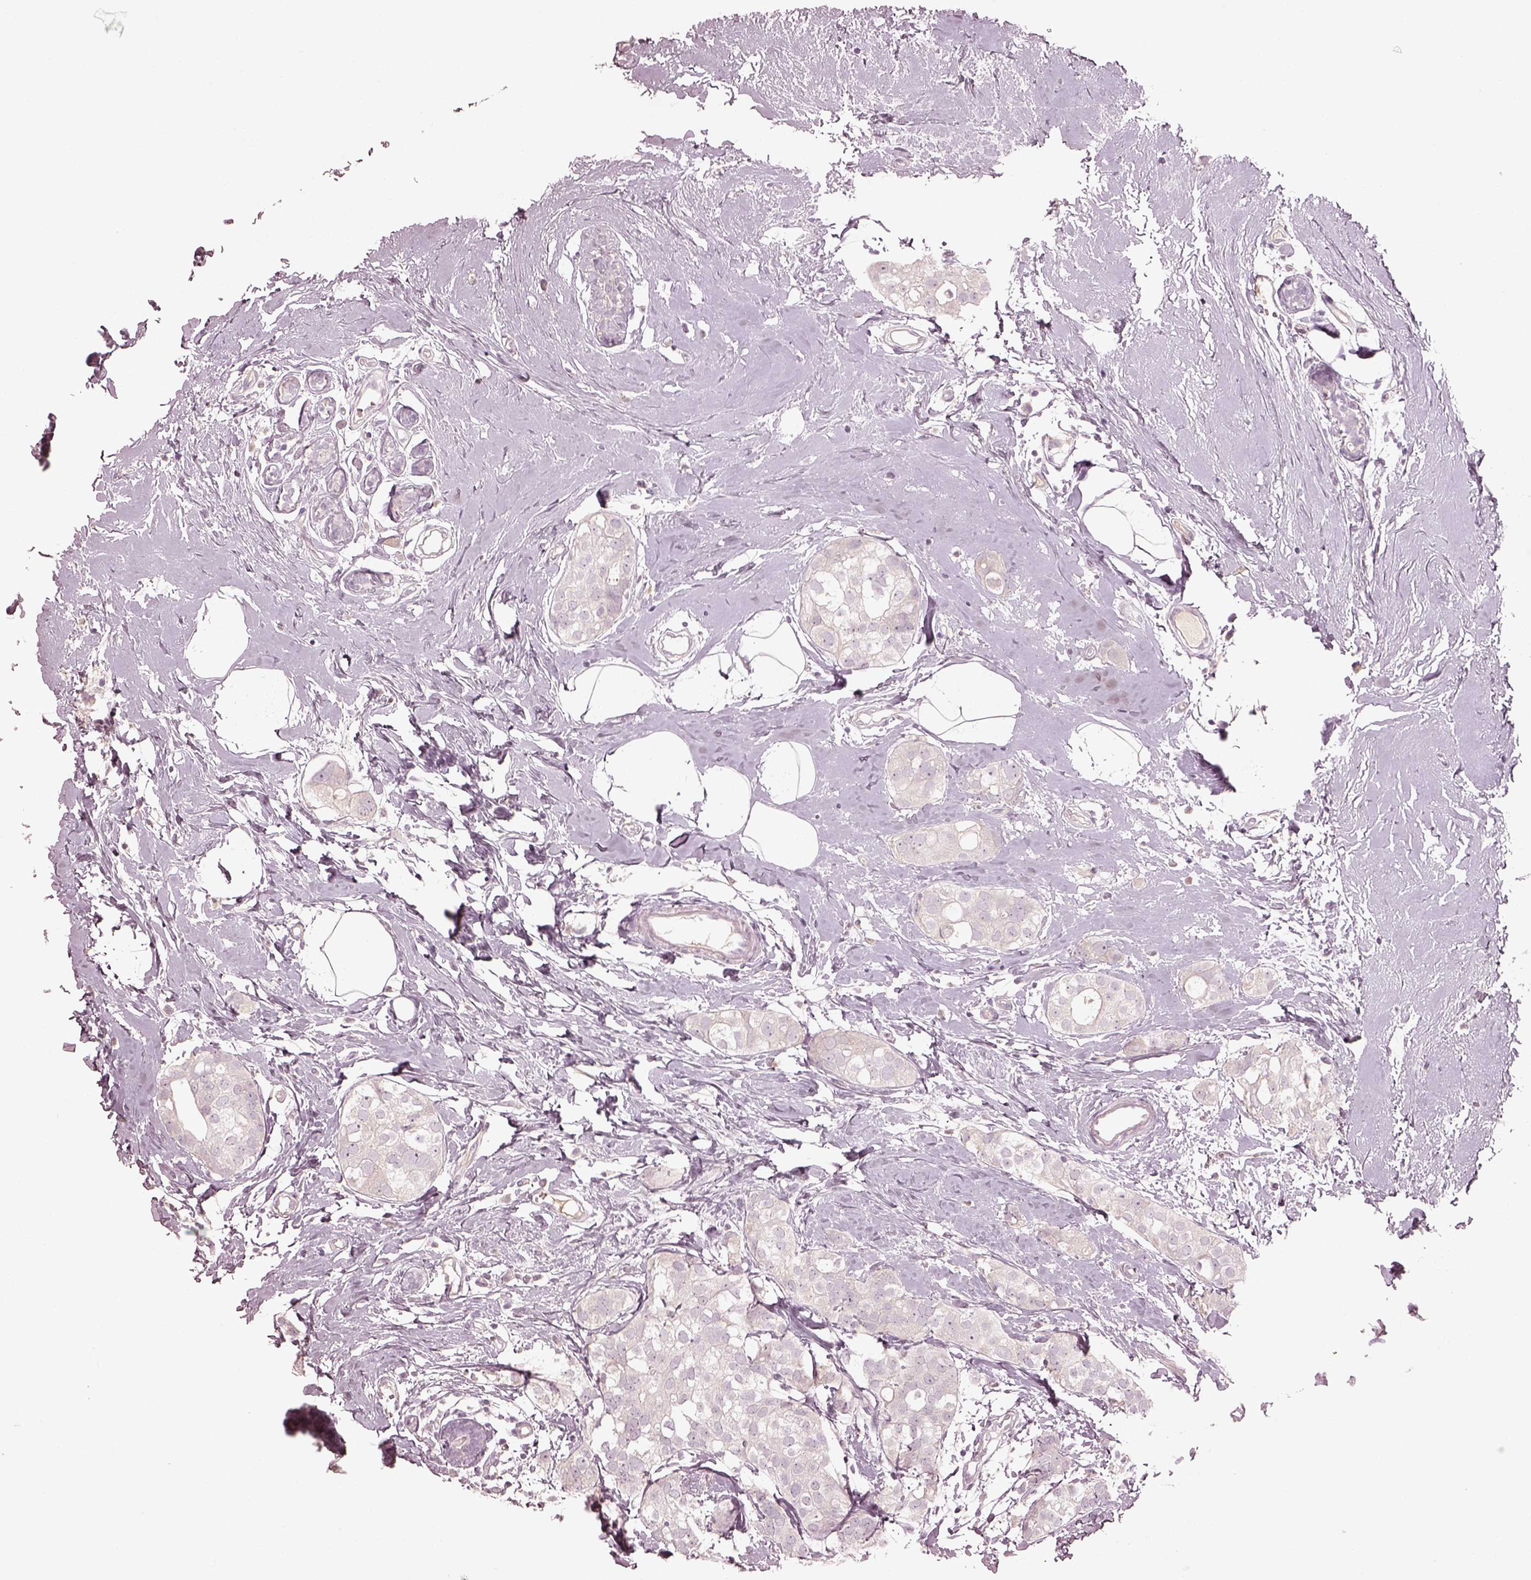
{"staining": {"intensity": "negative", "quantity": "none", "location": "none"}, "tissue": "breast cancer", "cell_type": "Tumor cells", "image_type": "cancer", "snomed": [{"axis": "morphology", "description": "Duct carcinoma"}, {"axis": "topography", "description": "Breast"}], "caption": "High power microscopy image of an immunohistochemistry histopathology image of intraductal carcinoma (breast), revealing no significant staining in tumor cells.", "gene": "SPATA6L", "patient": {"sex": "female", "age": 40}}